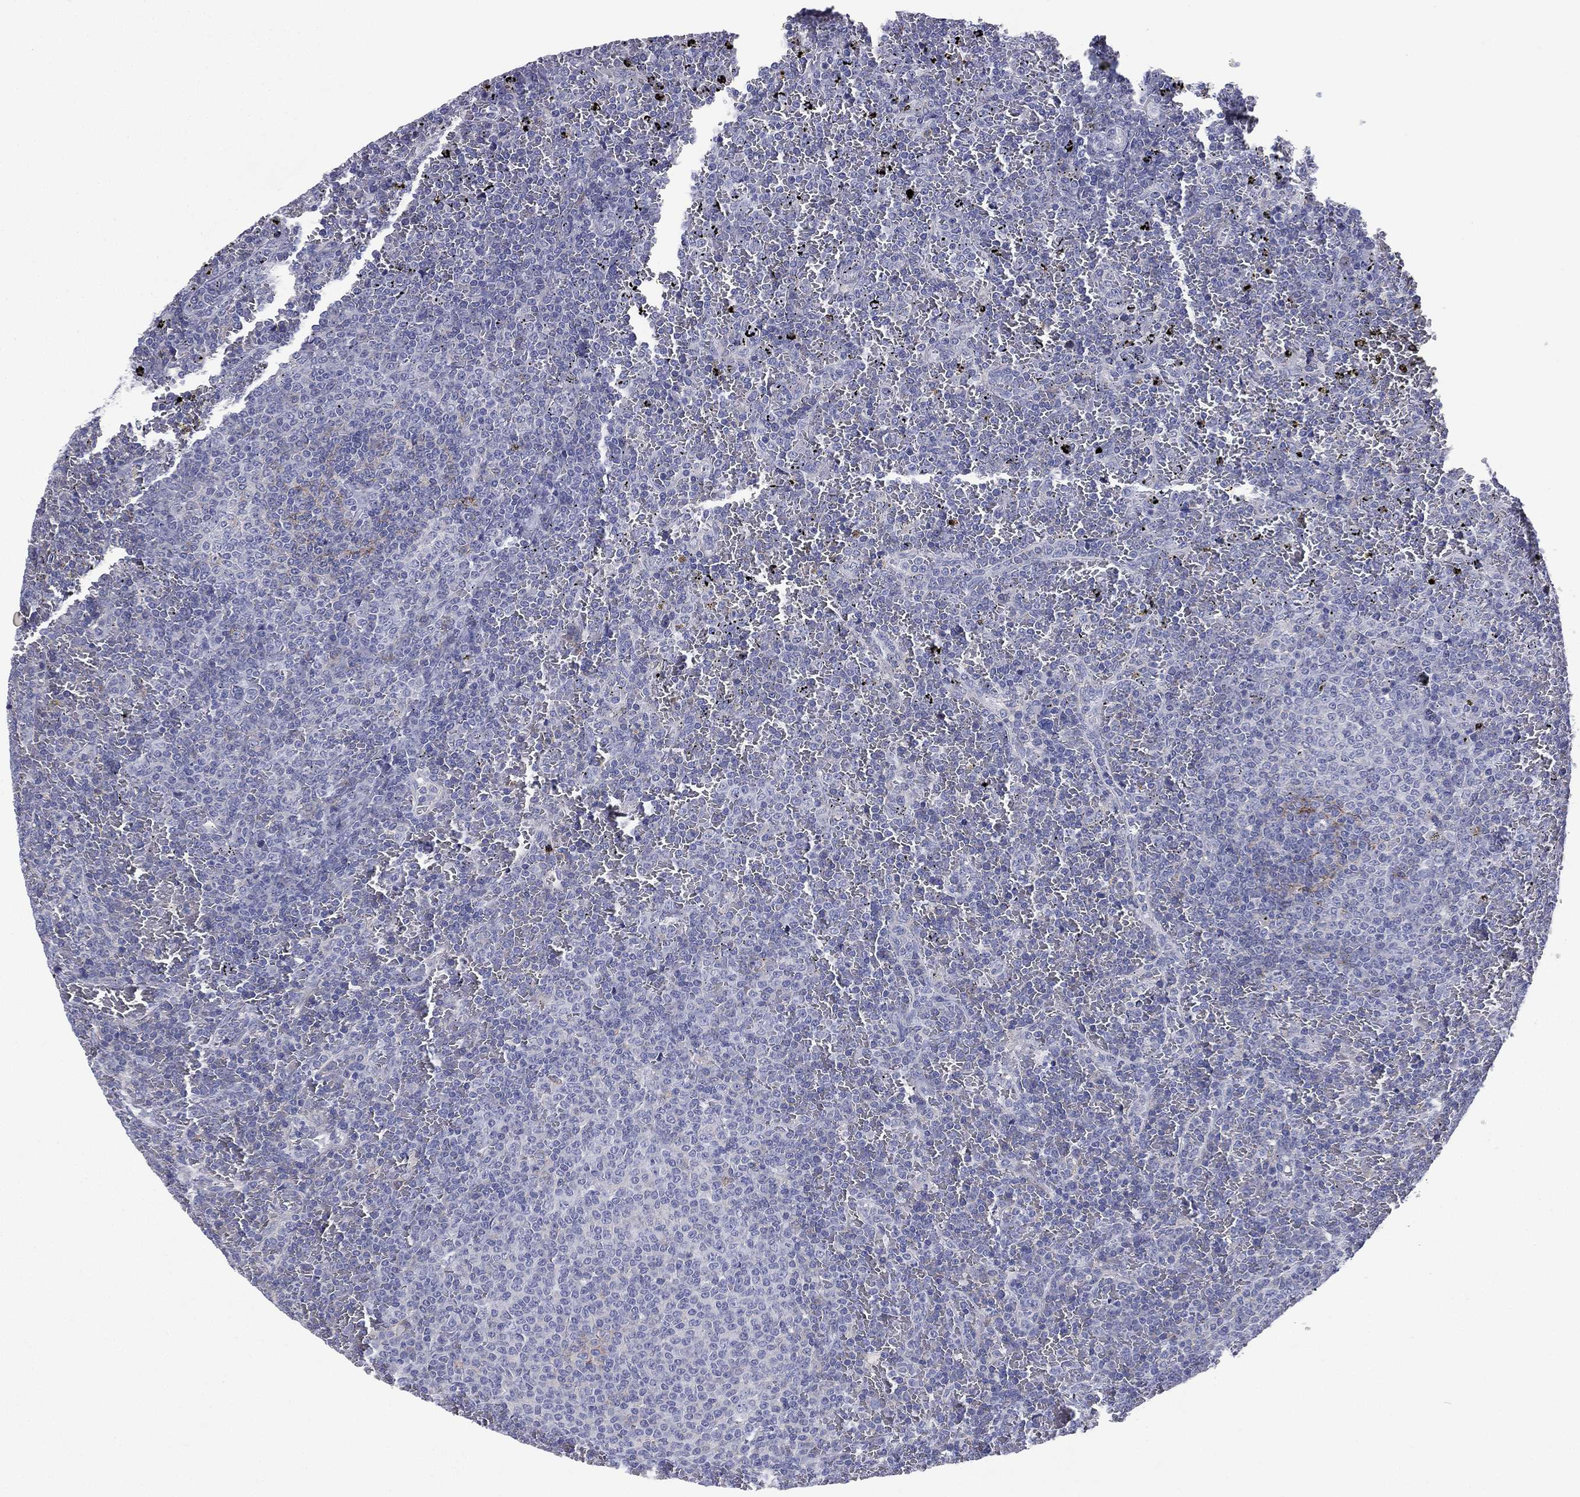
{"staining": {"intensity": "negative", "quantity": "none", "location": "none"}, "tissue": "lymphoma", "cell_type": "Tumor cells", "image_type": "cancer", "snomed": [{"axis": "morphology", "description": "Malignant lymphoma, non-Hodgkin's type, Low grade"}, {"axis": "topography", "description": "Spleen"}], "caption": "An IHC histopathology image of lymphoma is shown. There is no staining in tumor cells of lymphoma.", "gene": "FCER2", "patient": {"sex": "female", "age": 77}}